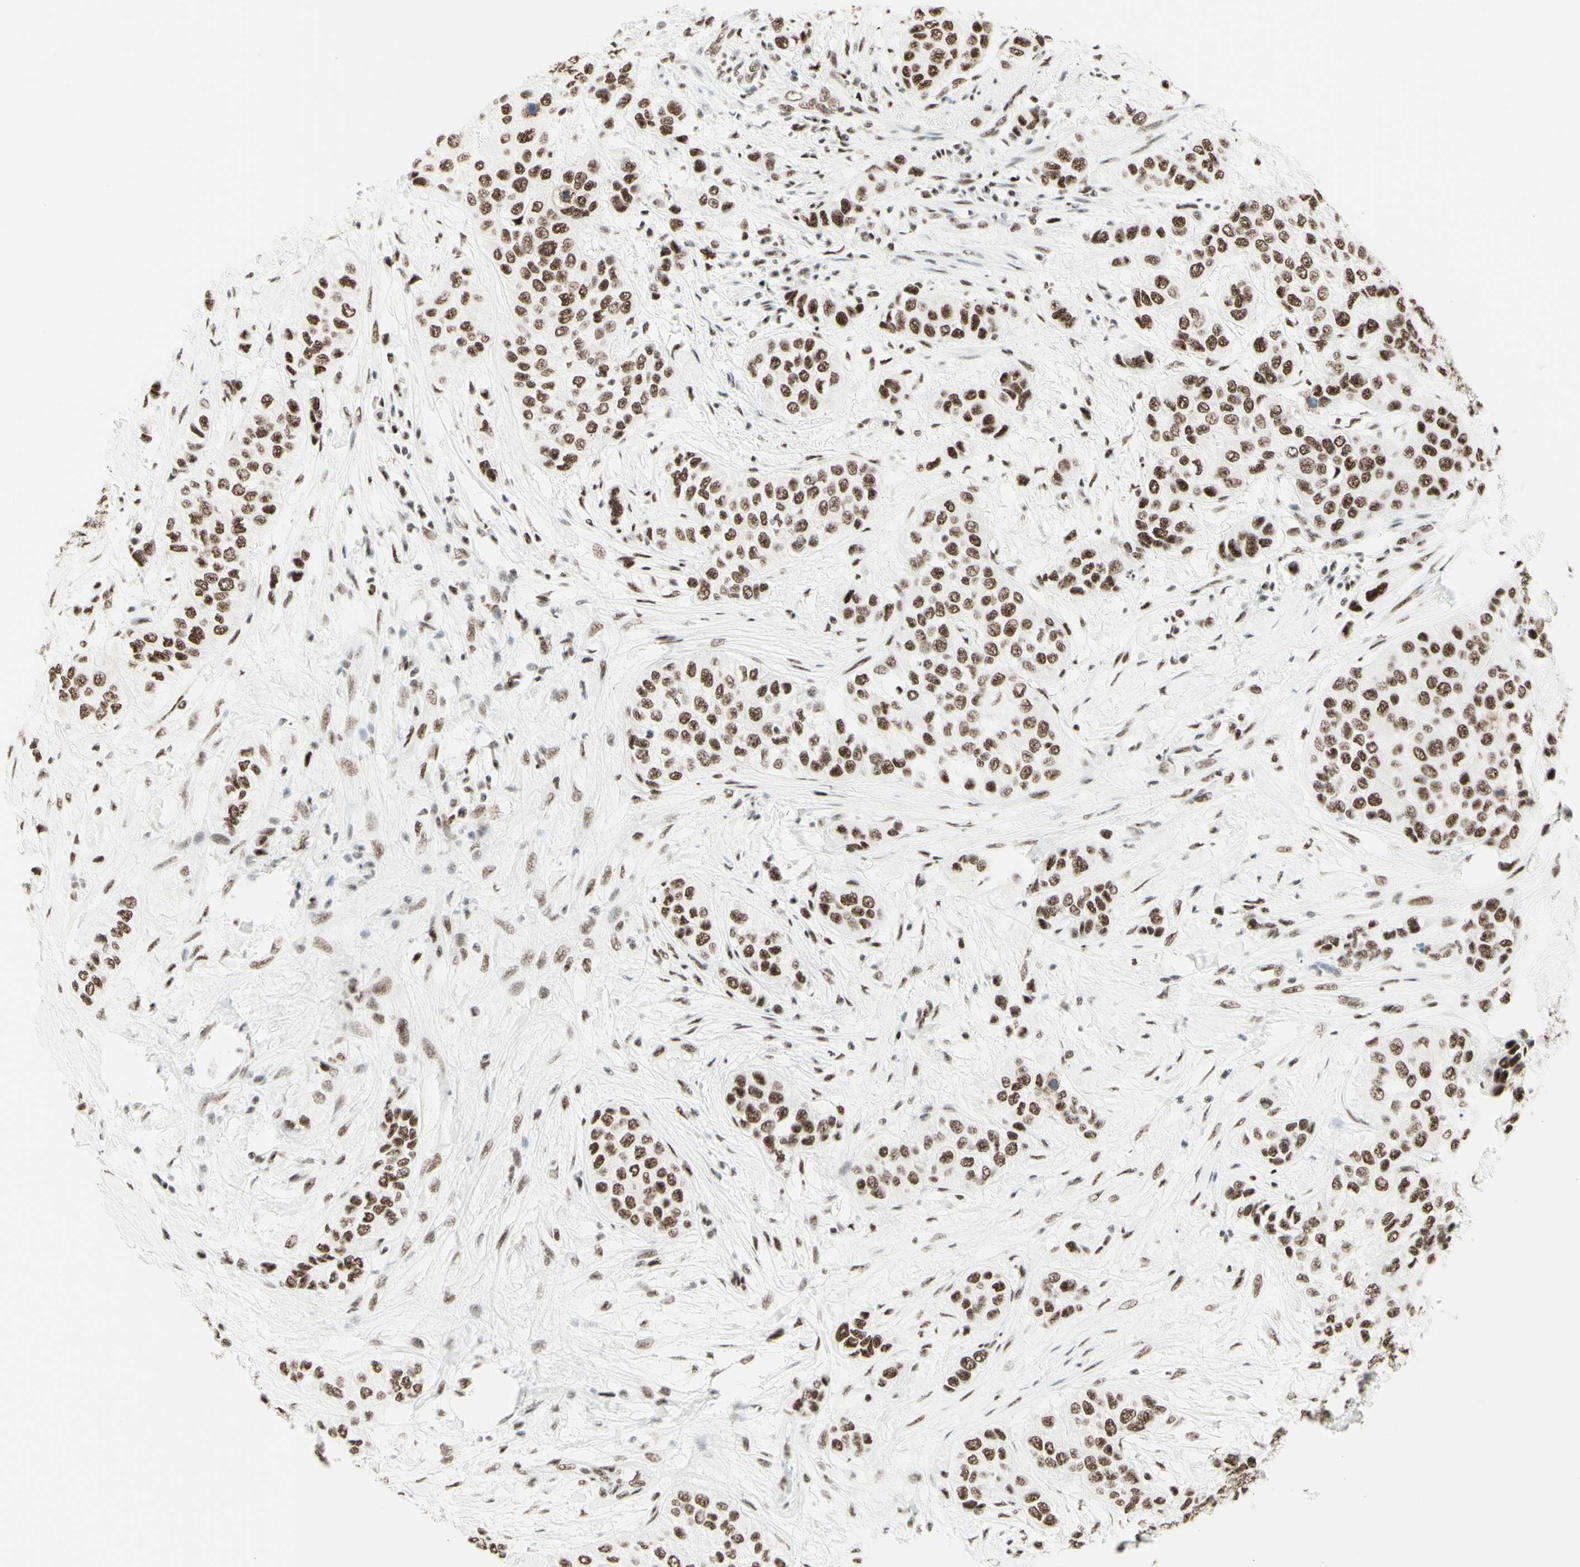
{"staining": {"intensity": "moderate", "quantity": ">75%", "location": "nuclear"}, "tissue": "urothelial cancer", "cell_type": "Tumor cells", "image_type": "cancer", "snomed": [{"axis": "morphology", "description": "Urothelial carcinoma, High grade"}, {"axis": "topography", "description": "Urinary bladder"}], "caption": "This is an image of immunohistochemistry (IHC) staining of high-grade urothelial carcinoma, which shows moderate expression in the nuclear of tumor cells.", "gene": "WTAP", "patient": {"sex": "female", "age": 56}}